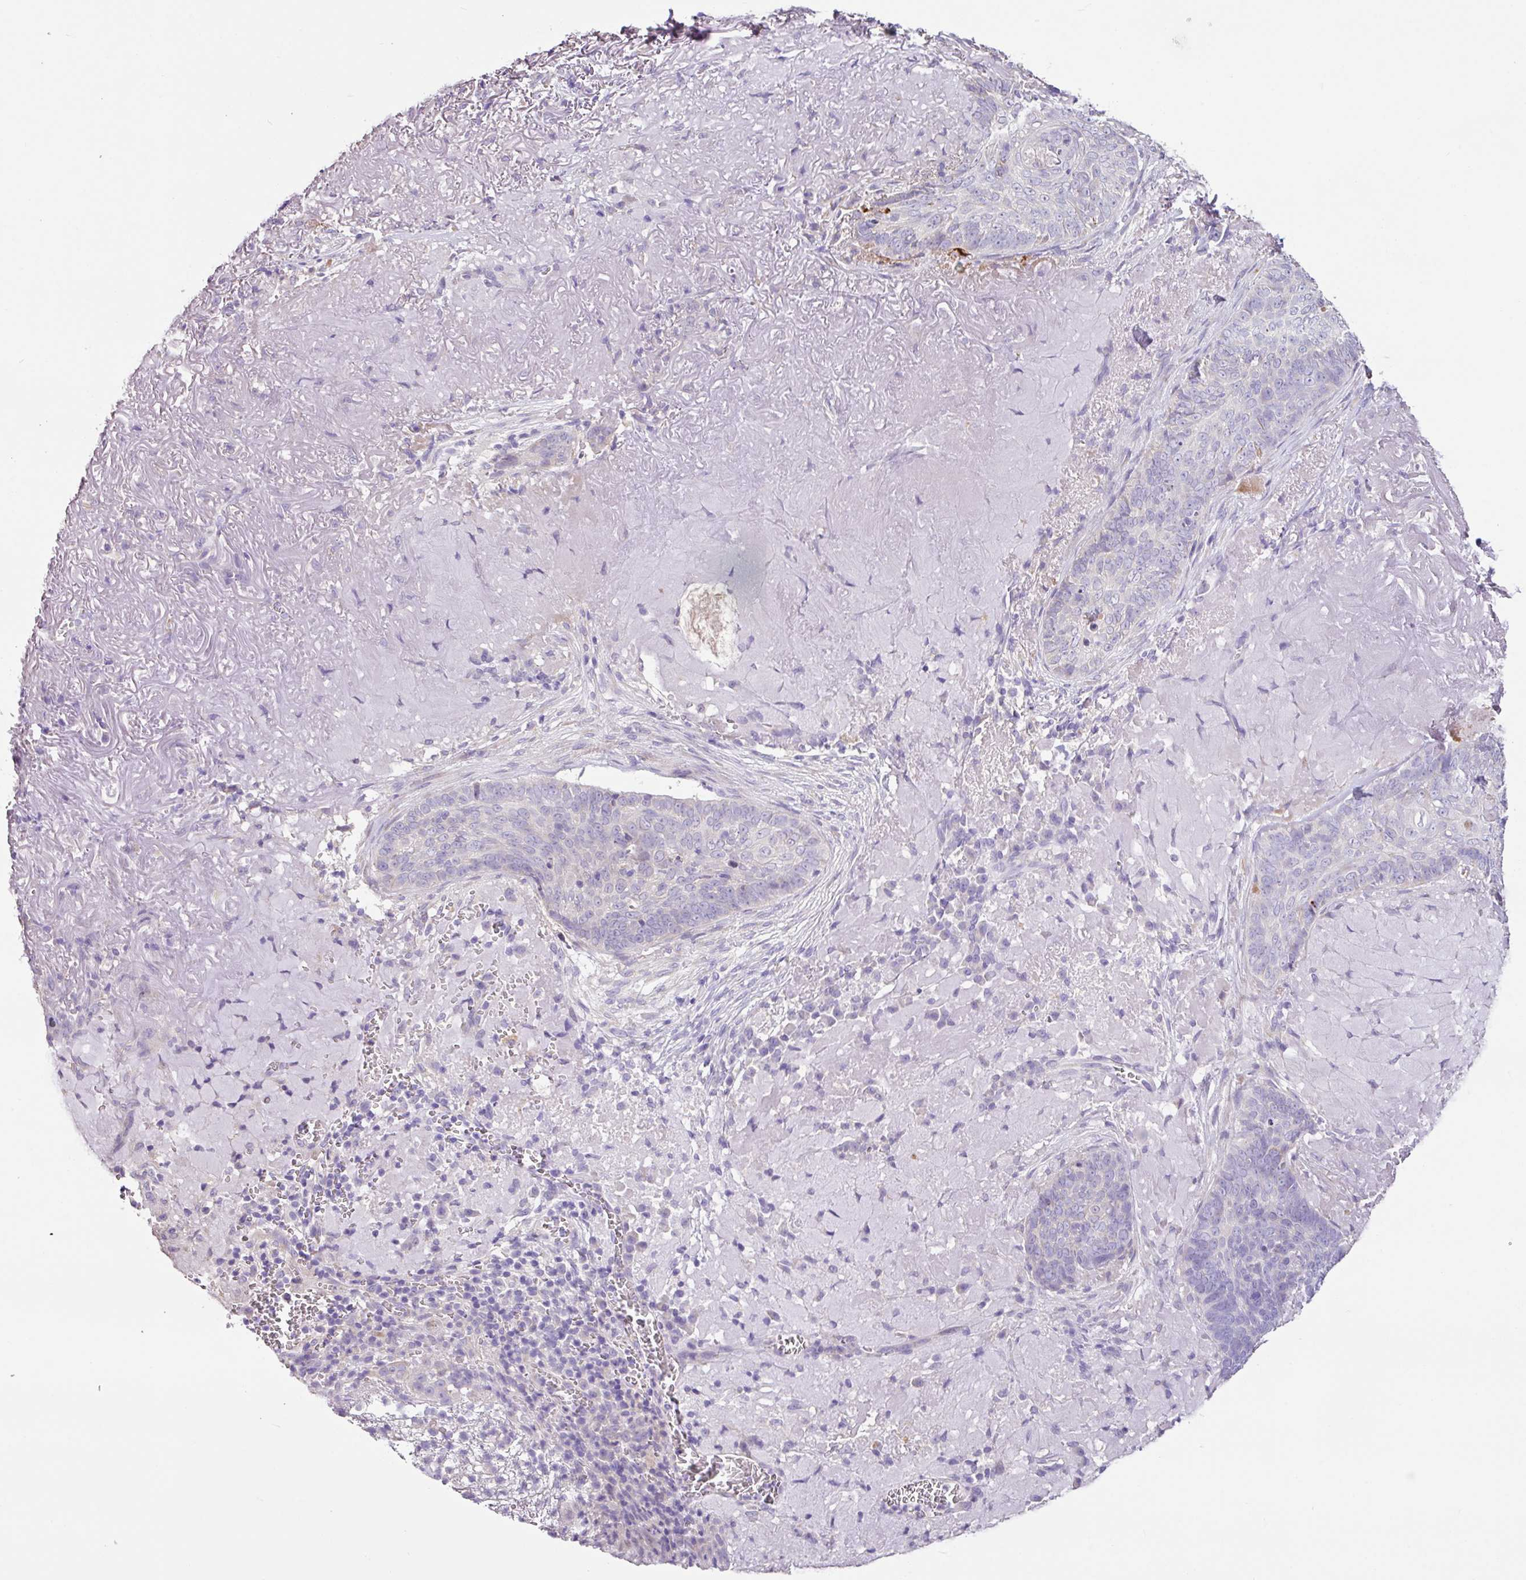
{"staining": {"intensity": "negative", "quantity": "none", "location": "none"}, "tissue": "skin cancer", "cell_type": "Tumor cells", "image_type": "cancer", "snomed": [{"axis": "morphology", "description": "Basal cell carcinoma"}, {"axis": "topography", "description": "Skin"}, {"axis": "topography", "description": "Skin of face"}], "caption": "Tumor cells show no significant protein expression in basal cell carcinoma (skin). (Immunohistochemistry (ihc), brightfield microscopy, high magnification).", "gene": "ZG16", "patient": {"sex": "female", "age": 95}}